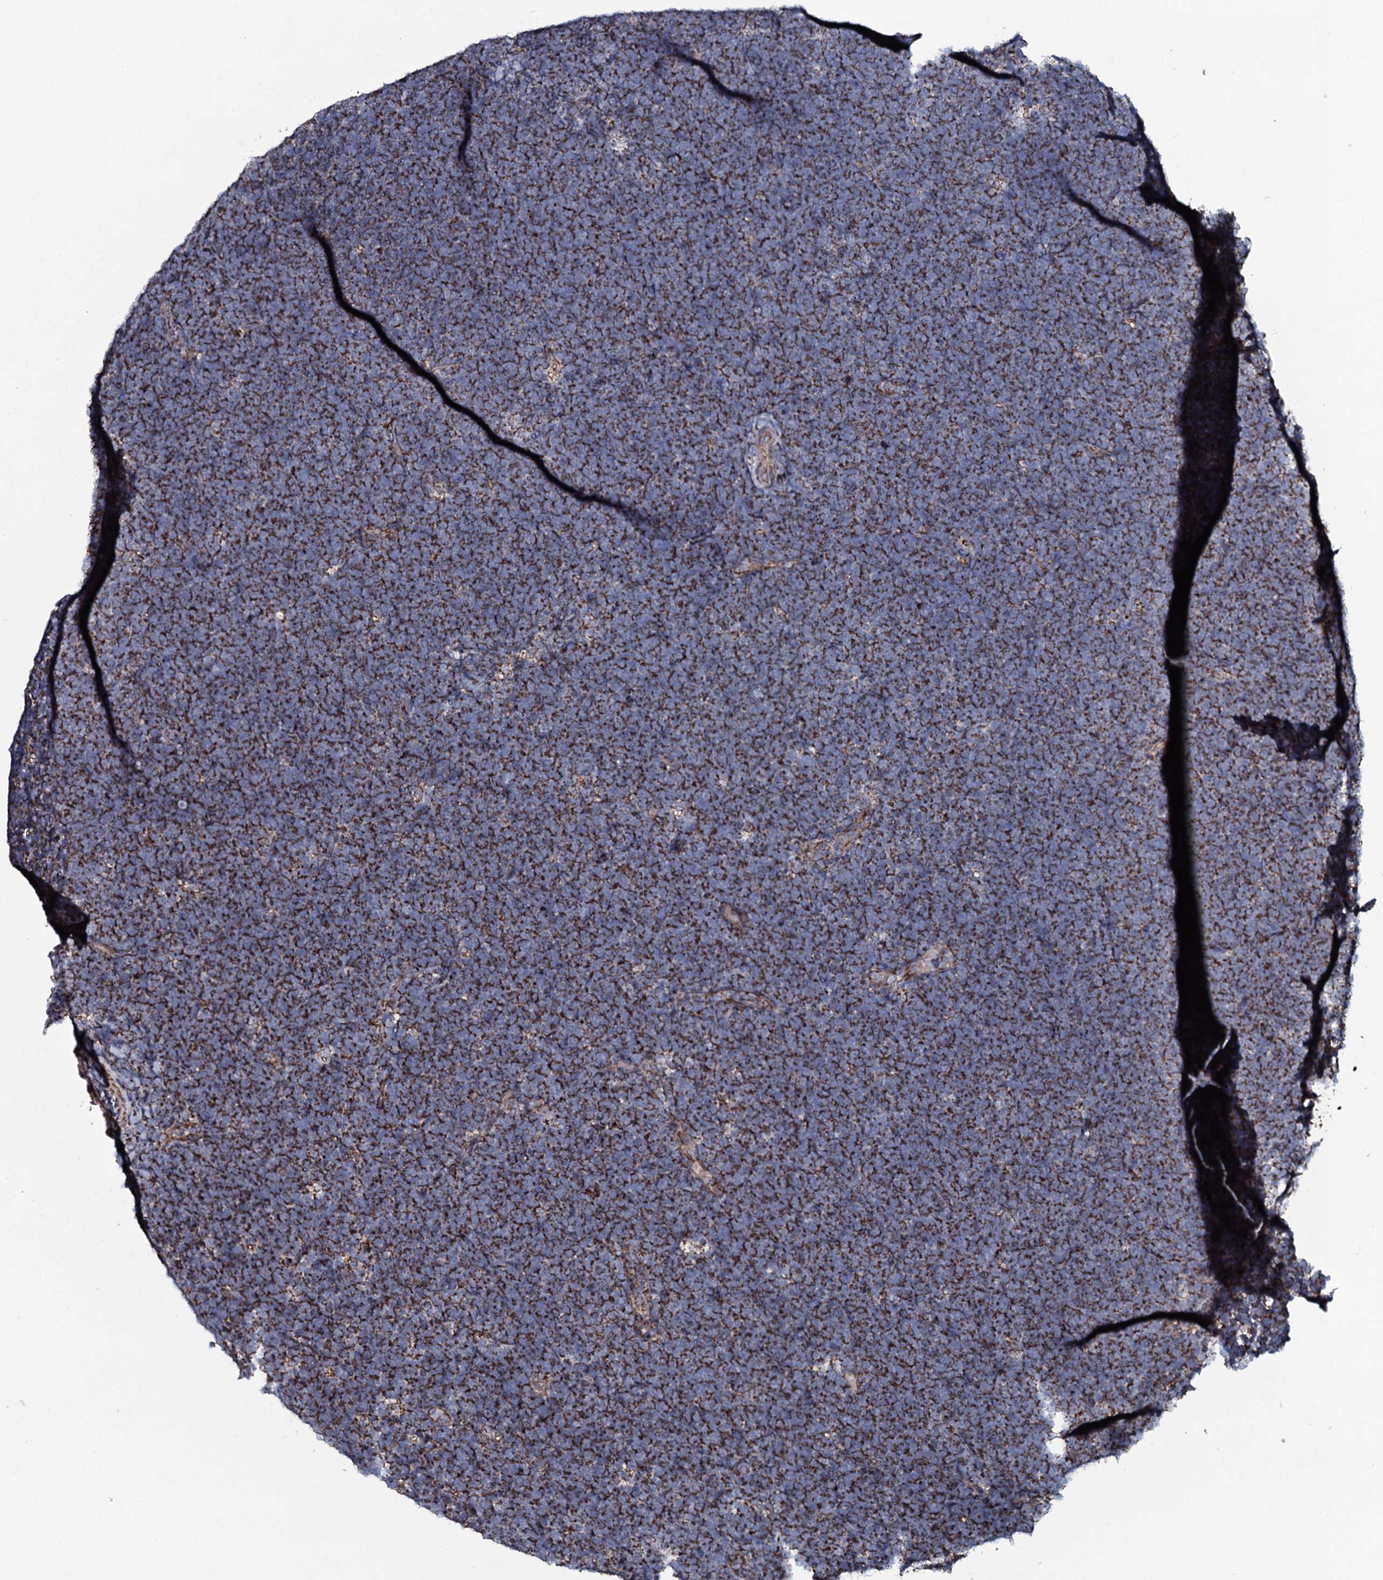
{"staining": {"intensity": "strong", "quantity": ">75%", "location": "cytoplasmic/membranous"}, "tissue": "lymphoma", "cell_type": "Tumor cells", "image_type": "cancer", "snomed": [{"axis": "morphology", "description": "Malignant lymphoma, non-Hodgkin's type, High grade"}, {"axis": "topography", "description": "Lymph node"}], "caption": "High-grade malignant lymphoma, non-Hodgkin's type stained for a protein exhibits strong cytoplasmic/membranous positivity in tumor cells.", "gene": "EVC2", "patient": {"sex": "male", "age": 13}}